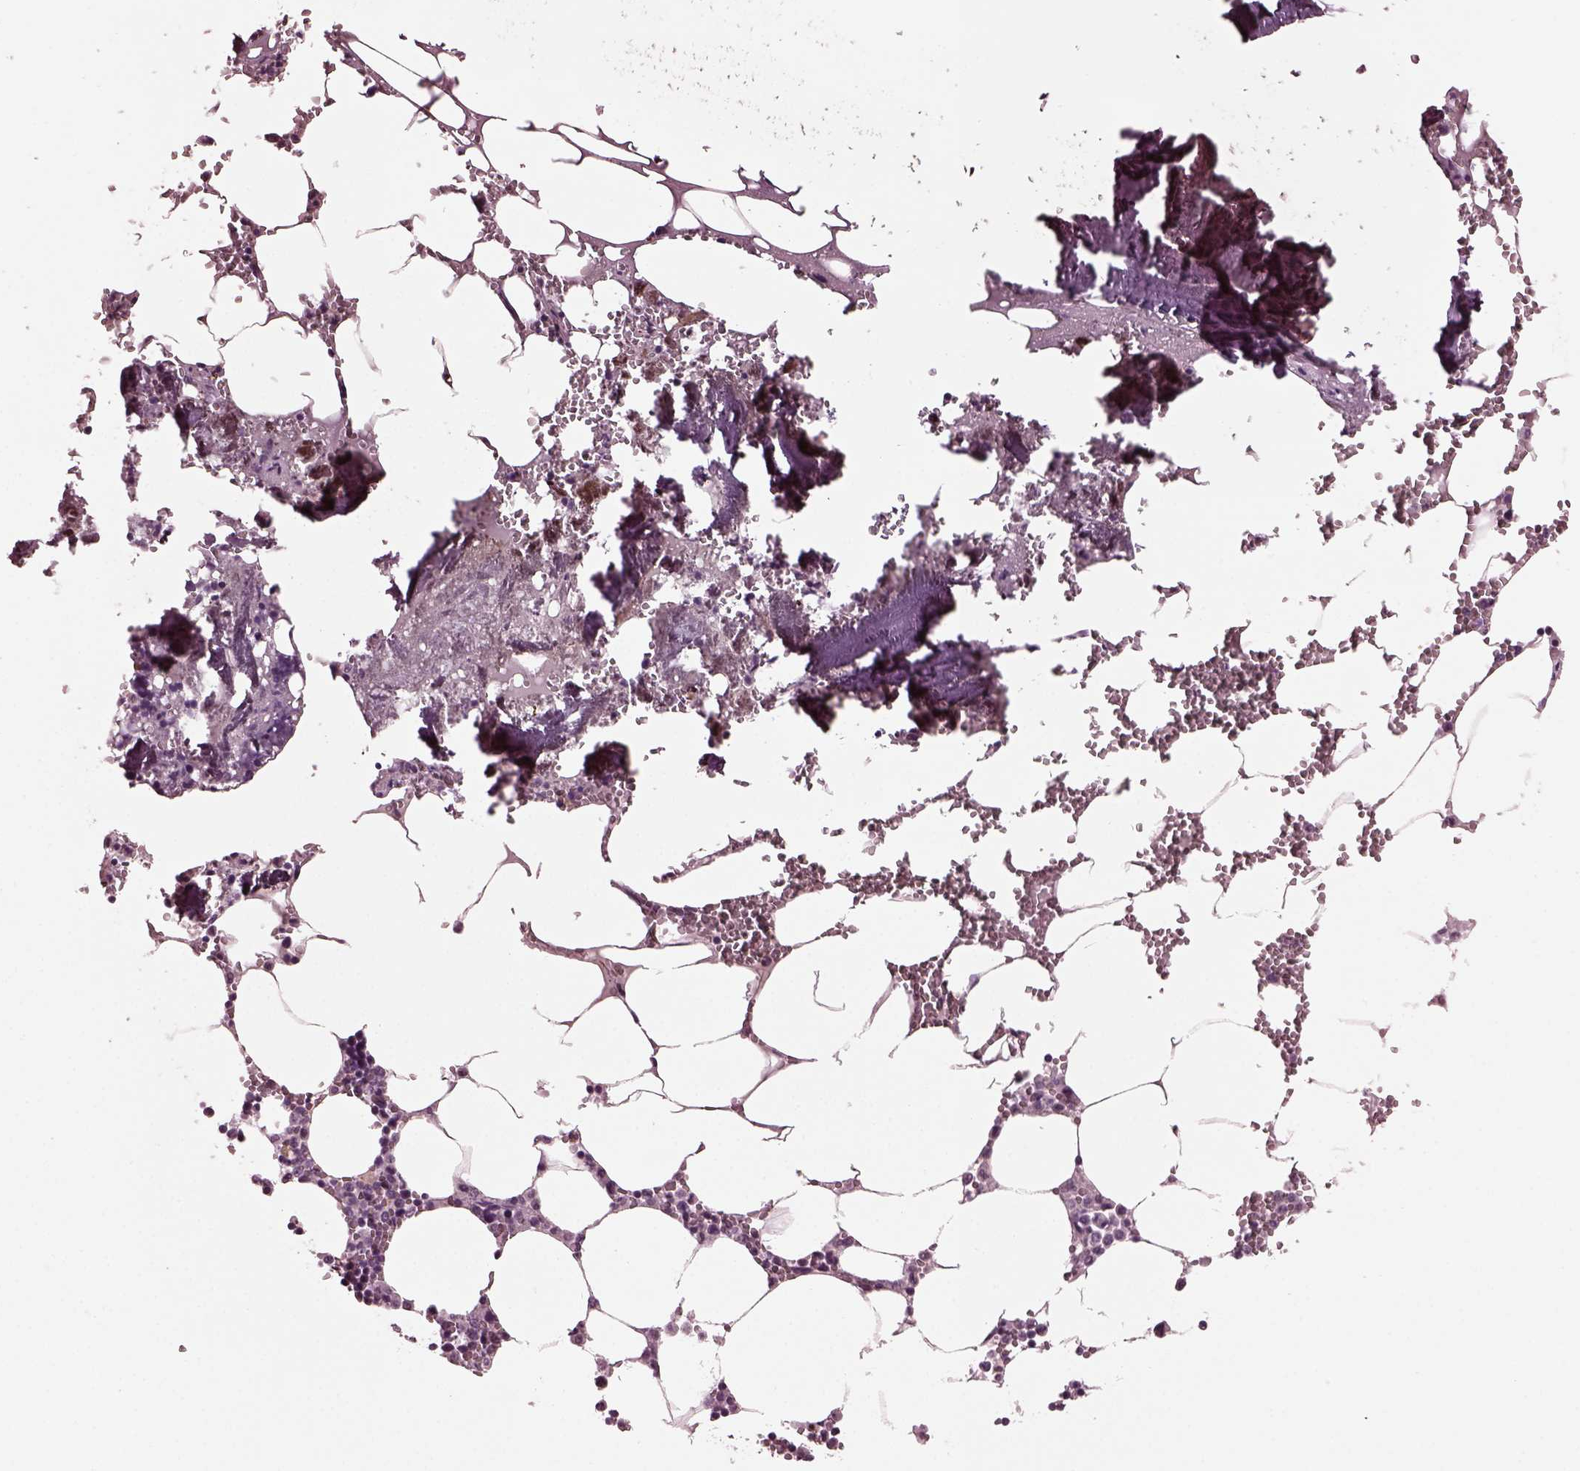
{"staining": {"intensity": "negative", "quantity": "none", "location": "none"}, "tissue": "bone marrow", "cell_type": "Hematopoietic cells", "image_type": "normal", "snomed": [{"axis": "morphology", "description": "Normal tissue, NOS"}, {"axis": "topography", "description": "Bone marrow"}], "caption": "IHC histopathology image of unremarkable bone marrow stained for a protein (brown), which reveals no staining in hematopoietic cells.", "gene": "MIB2", "patient": {"sex": "male", "age": 54}}